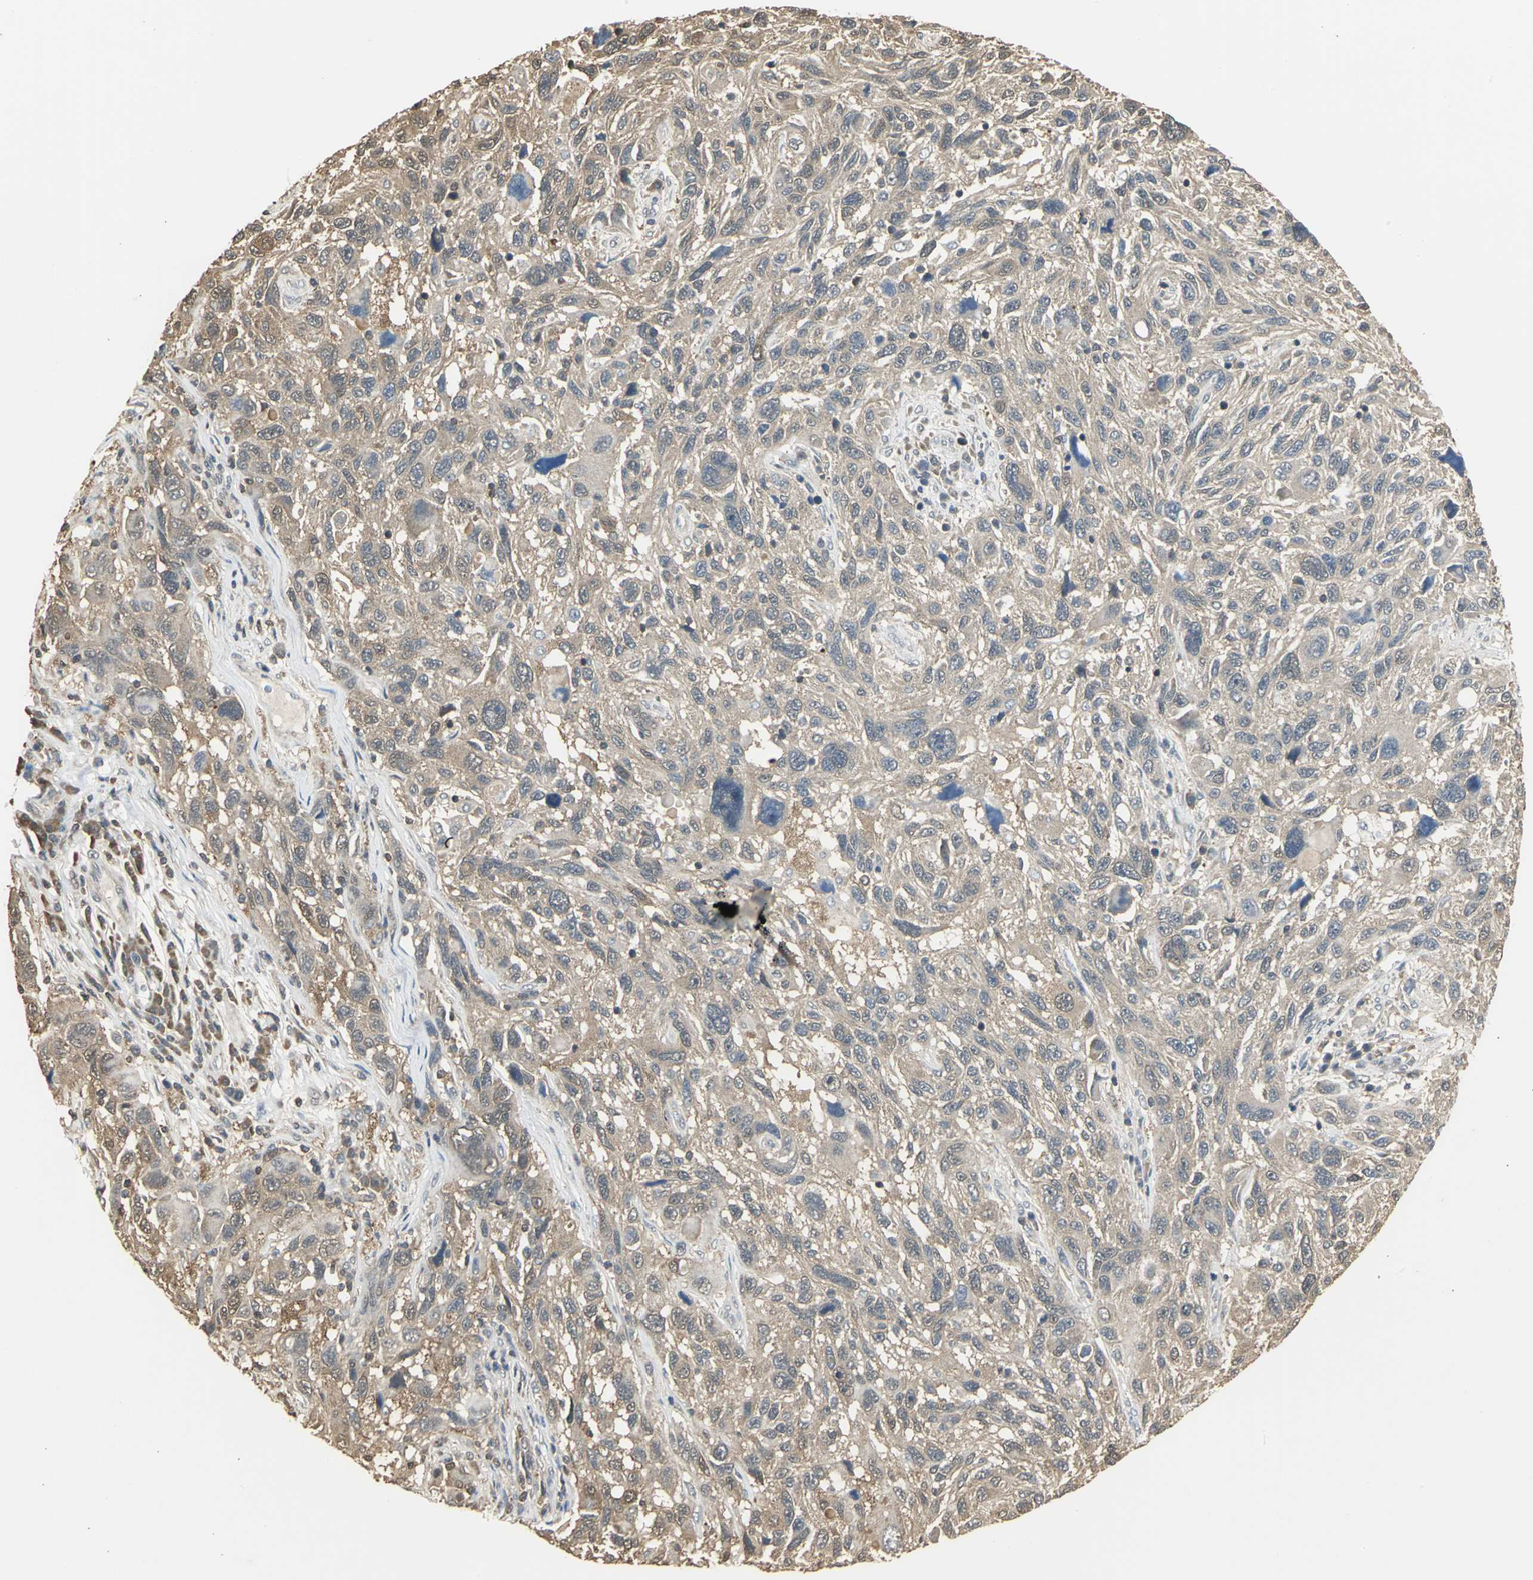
{"staining": {"intensity": "weak", "quantity": ">75%", "location": "cytoplasmic/membranous"}, "tissue": "melanoma", "cell_type": "Tumor cells", "image_type": "cancer", "snomed": [{"axis": "morphology", "description": "Malignant melanoma, NOS"}, {"axis": "topography", "description": "Skin"}], "caption": "A brown stain shows weak cytoplasmic/membranous positivity of a protein in malignant melanoma tumor cells.", "gene": "PARK7", "patient": {"sex": "male", "age": 53}}